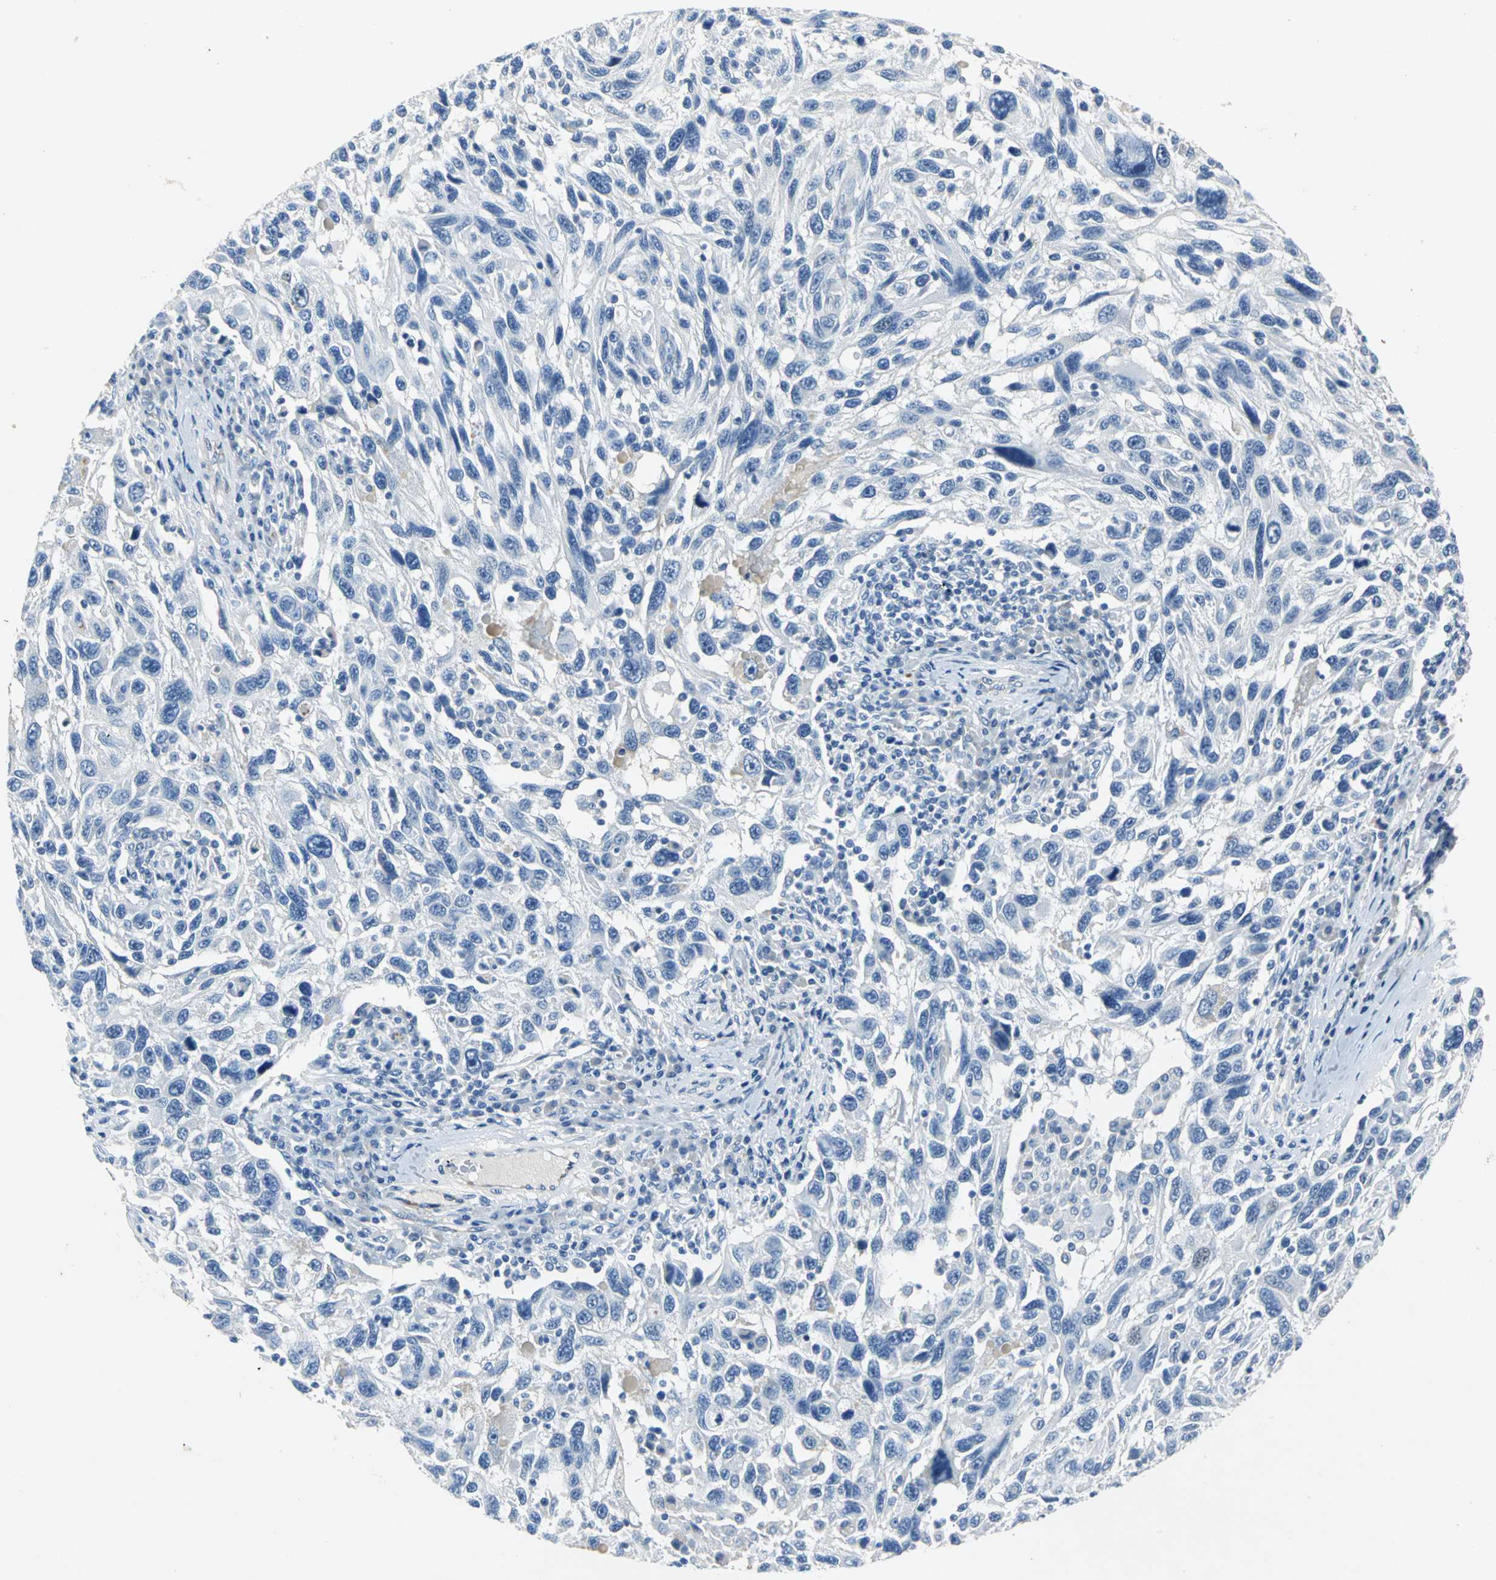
{"staining": {"intensity": "negative", "quantity": "none", "location": "none"}, "tissue": "melanoma", "cell_type": "Tumor cells", "image_type": "cancer", "snomed": [{"axis": "morphology", "description": "Malignant melanoma, NOS"}, {"axis": "topography", "description": "Skin"}], "caption": "An IHC photomicrograph of melanoma is shown. There is no staining in tumor cells of melanoma.", "gene": "EFNB3", "patient": {"sex": "male", "age": 53}}